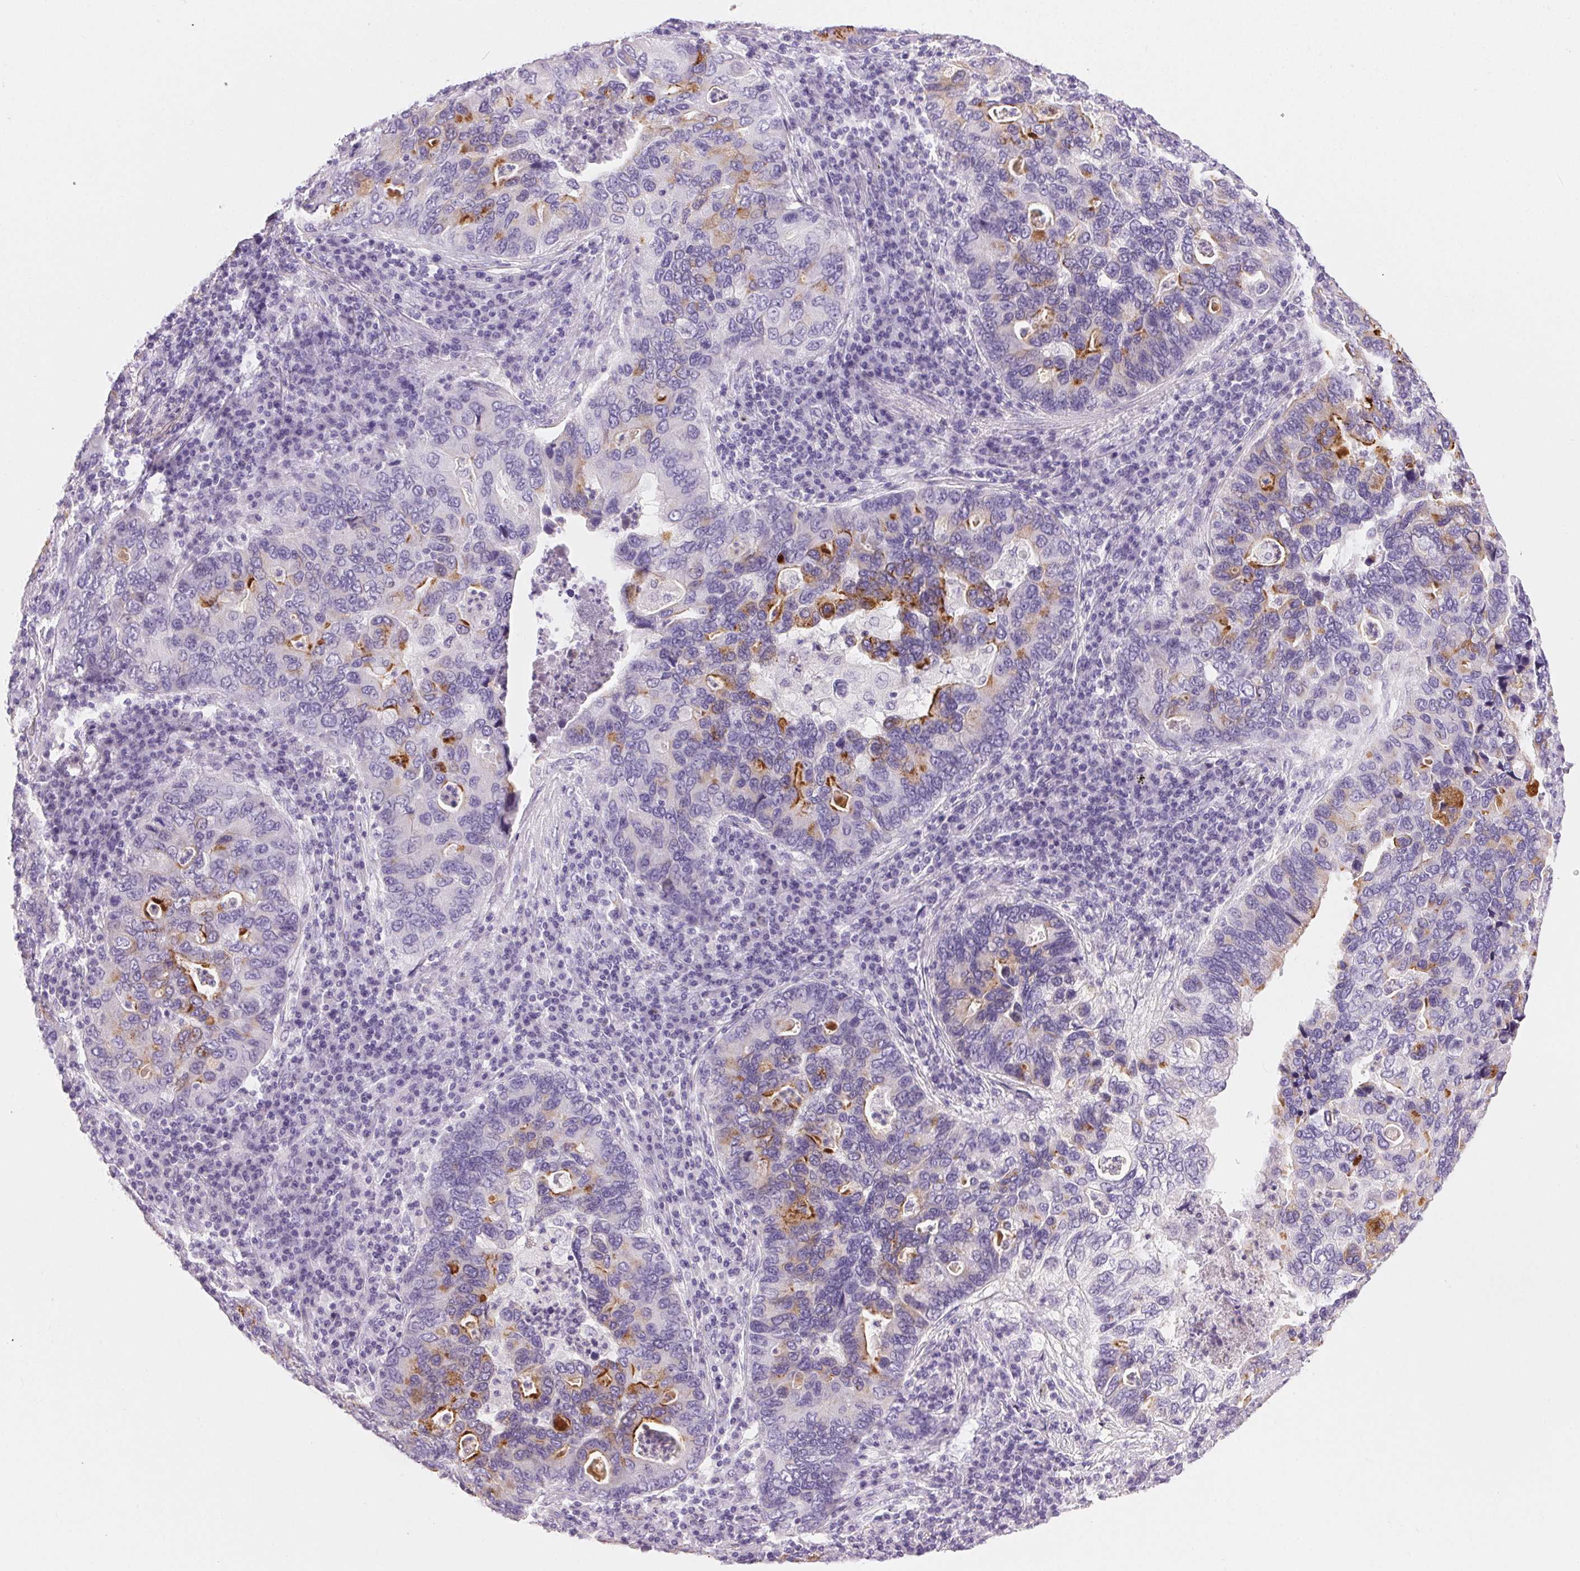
{"staining": {"intensity": "moderate", "quantity": "<25%", "location": "cytoplasmic/membranous"}, "tissue": "lung cancer", "cell_type": "Tumor cells", "image_type": "cancer", "snomed": [{"axis": "morphology", "description": "Adenocarcinoma, NOS"}, {"axis": "morphology", "description": "Adenocarcinoma, metastatic, NOS"}, {"axis": "topography", "description": "Lymph node"}, {"axis": "topography", "description": "Lung"}], "caption": "Protein staining demonstrates moderate cytoplasmic/membranous positivity in about <25% of tumor cells in lung cancer (adenocarcinoma).", "gene": "FGA", "patient": {"sex": "female", "age": 54}}